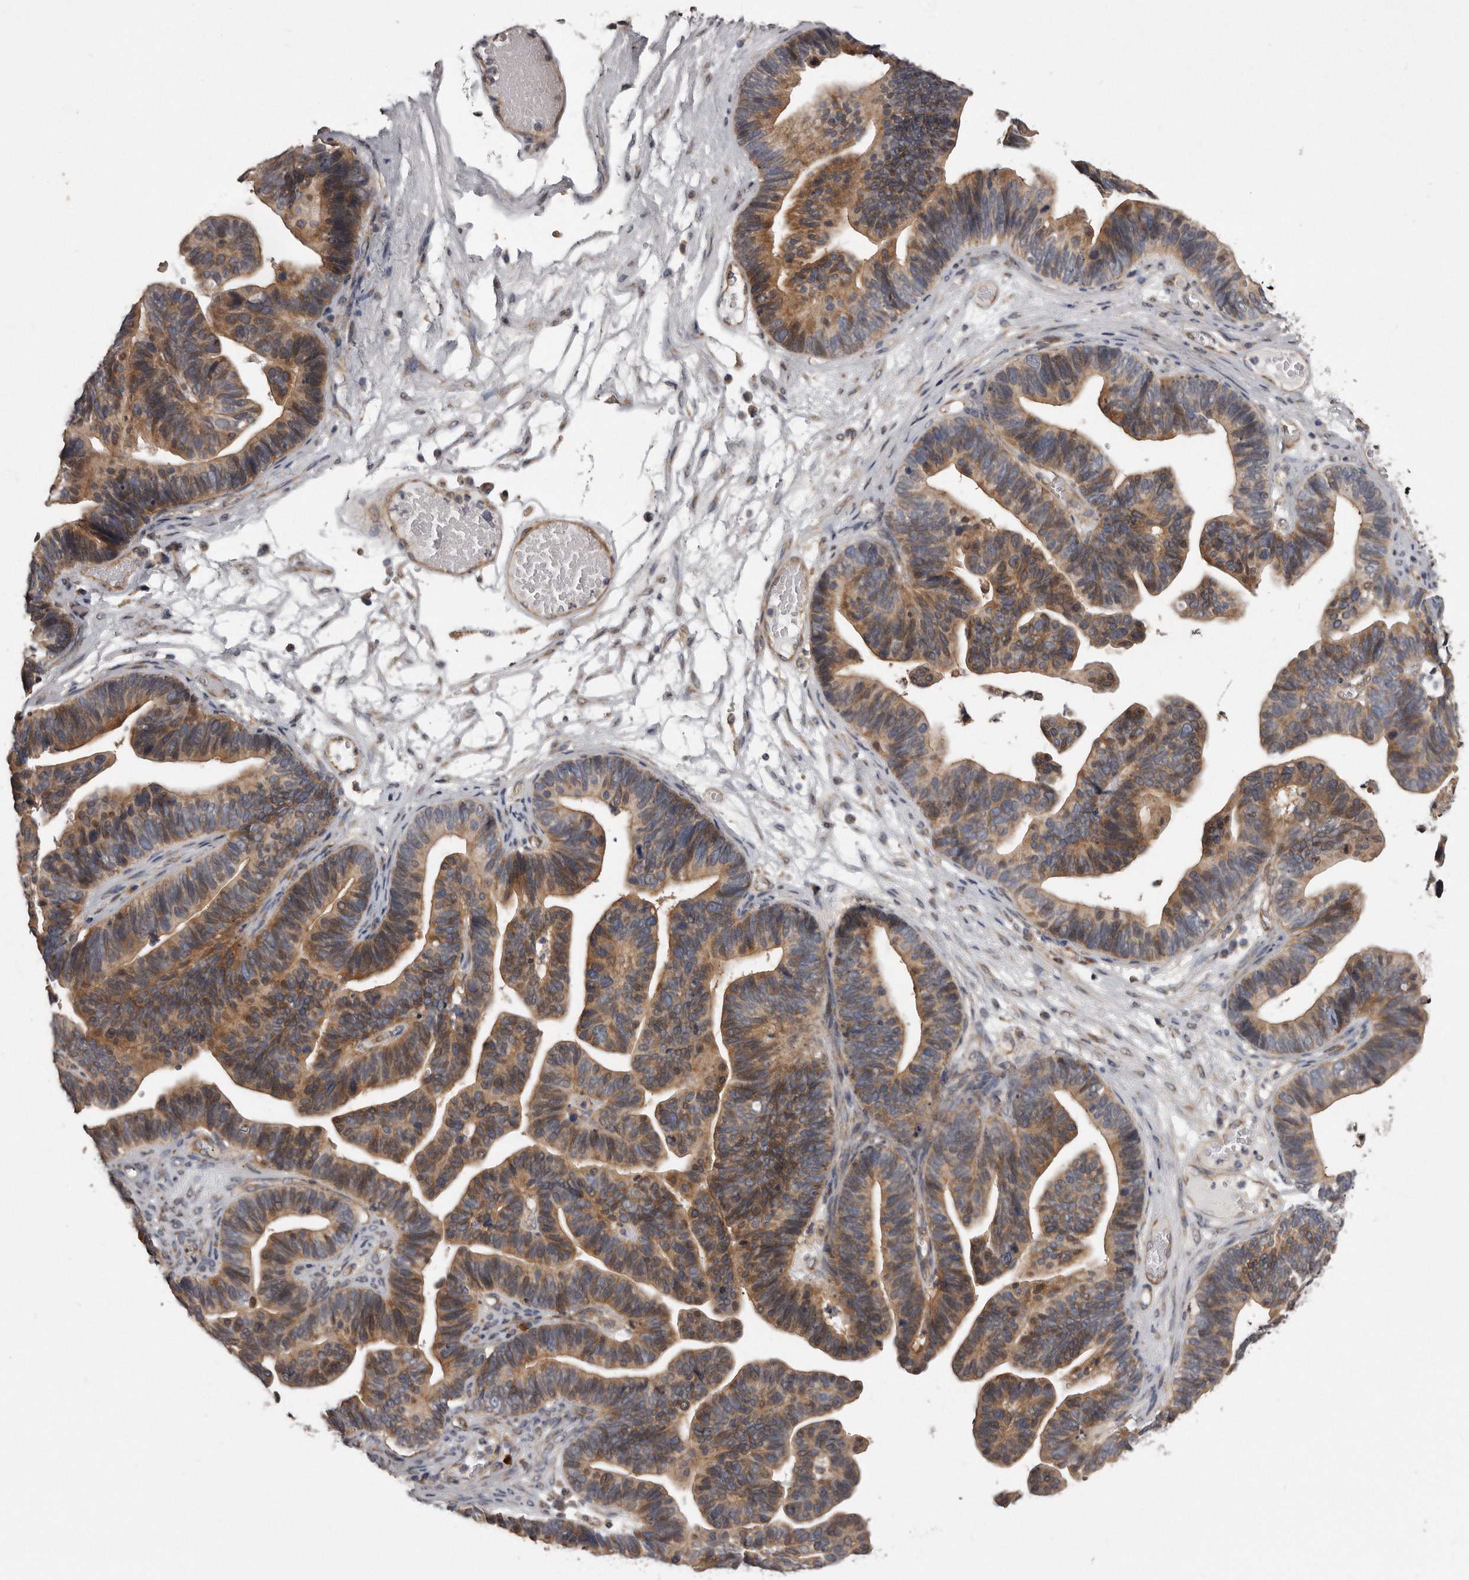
{"staining": {"intensity": "moderate", "quantity": ">75%", "location": "cytoplasmic/membranous"}, "tissue": "ovarian cancer", "cell_type": "Tumor cells", "image_type": "cancer", "snomed": [{"axis": "morphology", "description": "Cystadenocarcinoma, serous, NOS"}, {"axis": "topography", "description": "Ovary"}], "caption": "A high-resolution image shows immunohistochemistry (IHC) staining of ovarian cancer (serous cystadenocarcinoma), which reveals moderate cytoplasmic/membranous positivity in approximately >75% of tumor cells.", "gene": "ARMCX1", "patient": {"sex": "female", "age": 56}}